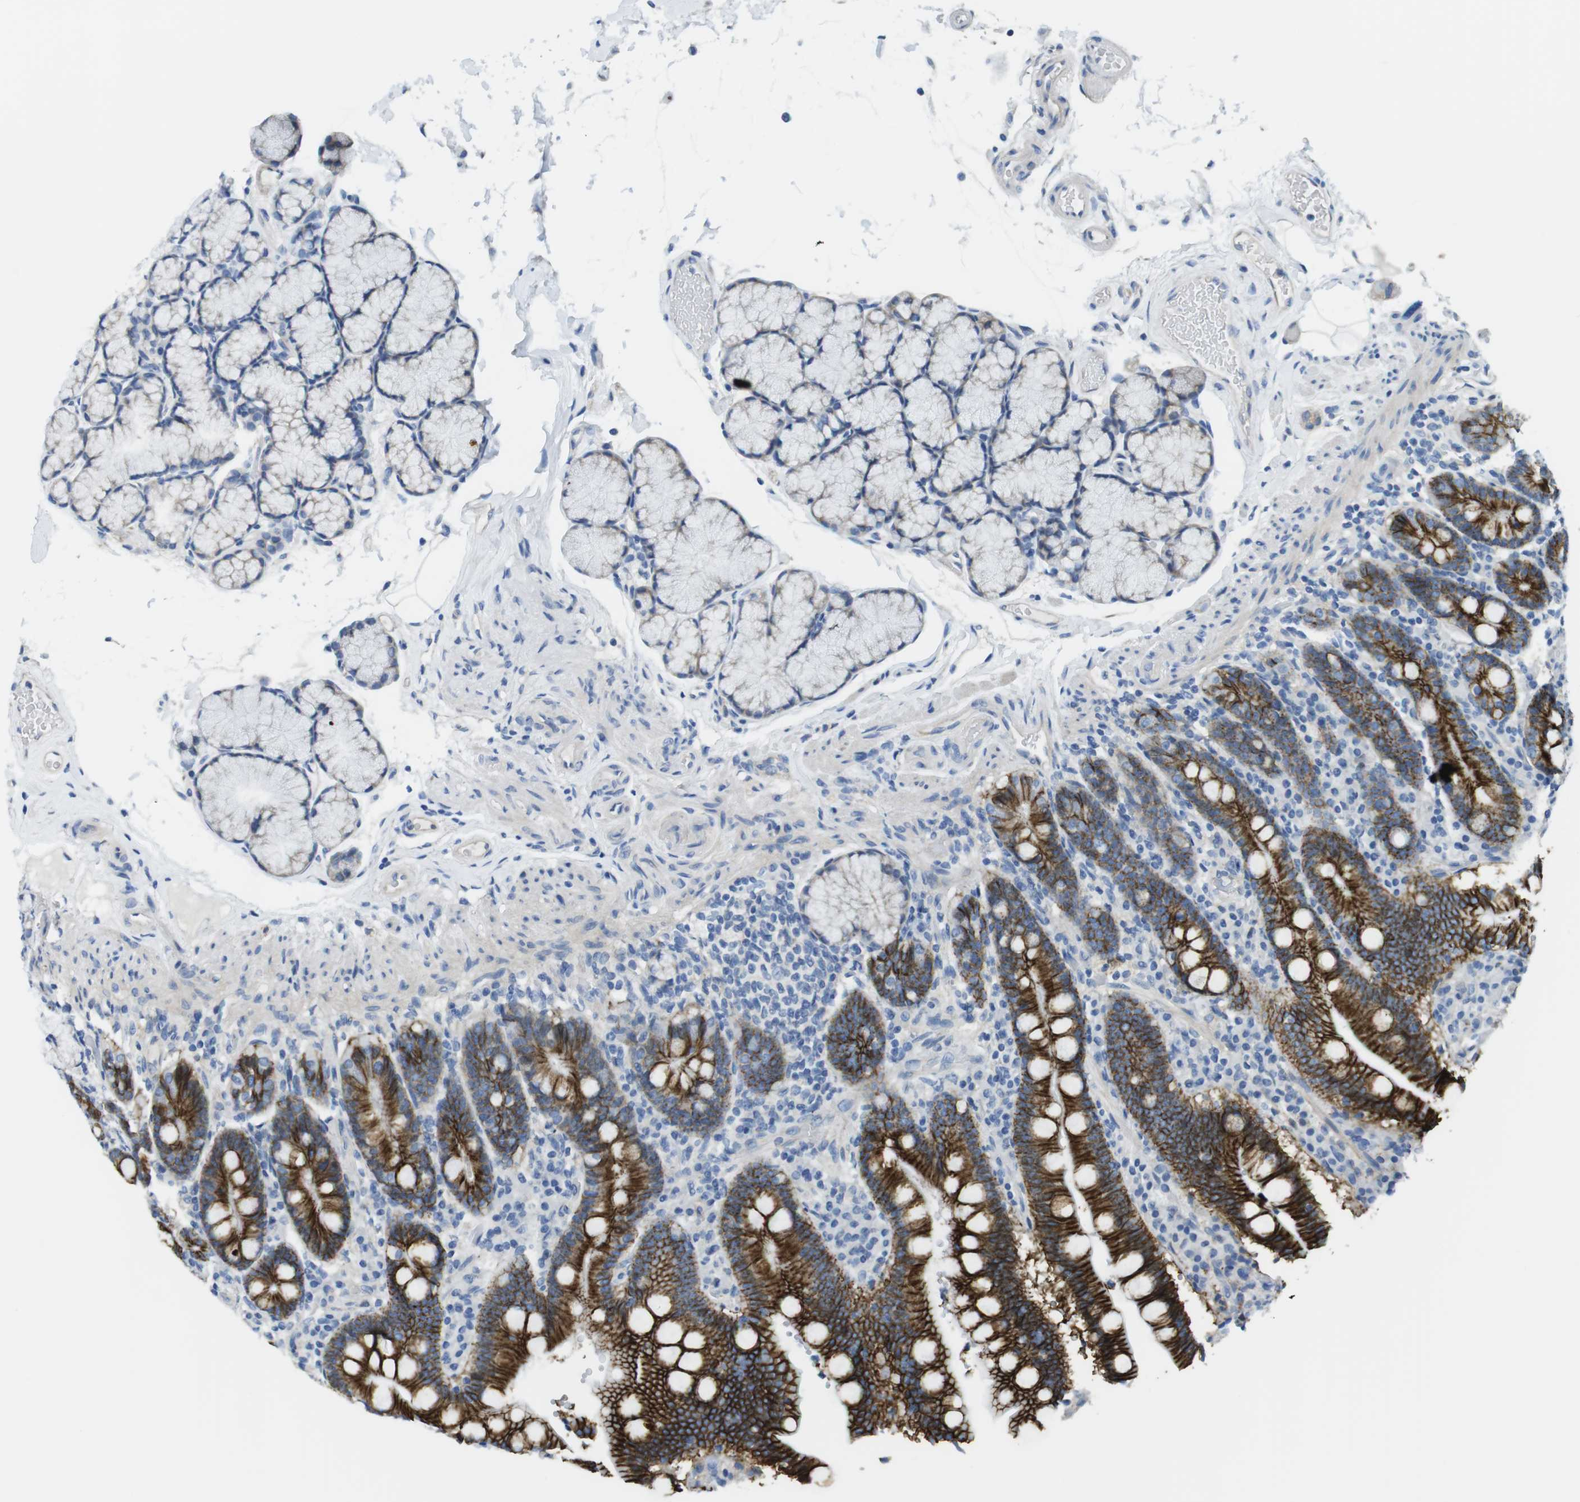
{"staining": {"intensity": "strong", "quantity": ">75%", "location": "cytoplasmic/membranous"}, "tissue": "duodenum", "cell_type": "Glandular cells", "image_type": "normal", "snomed": [{"axis": "morphology", "description": "Normal tissue, NOS"}, {"axis": "topography", "description": "Small intestine, NOS"}], "caption": "Approximately >75% of glandular cells in normal duodenum reveal strong cytoplasmic/membranous protein staining as visualized by brown immunohistochemical staining.", "gene": "CDH8", "patient": {"sex": "female", "age": 71}}